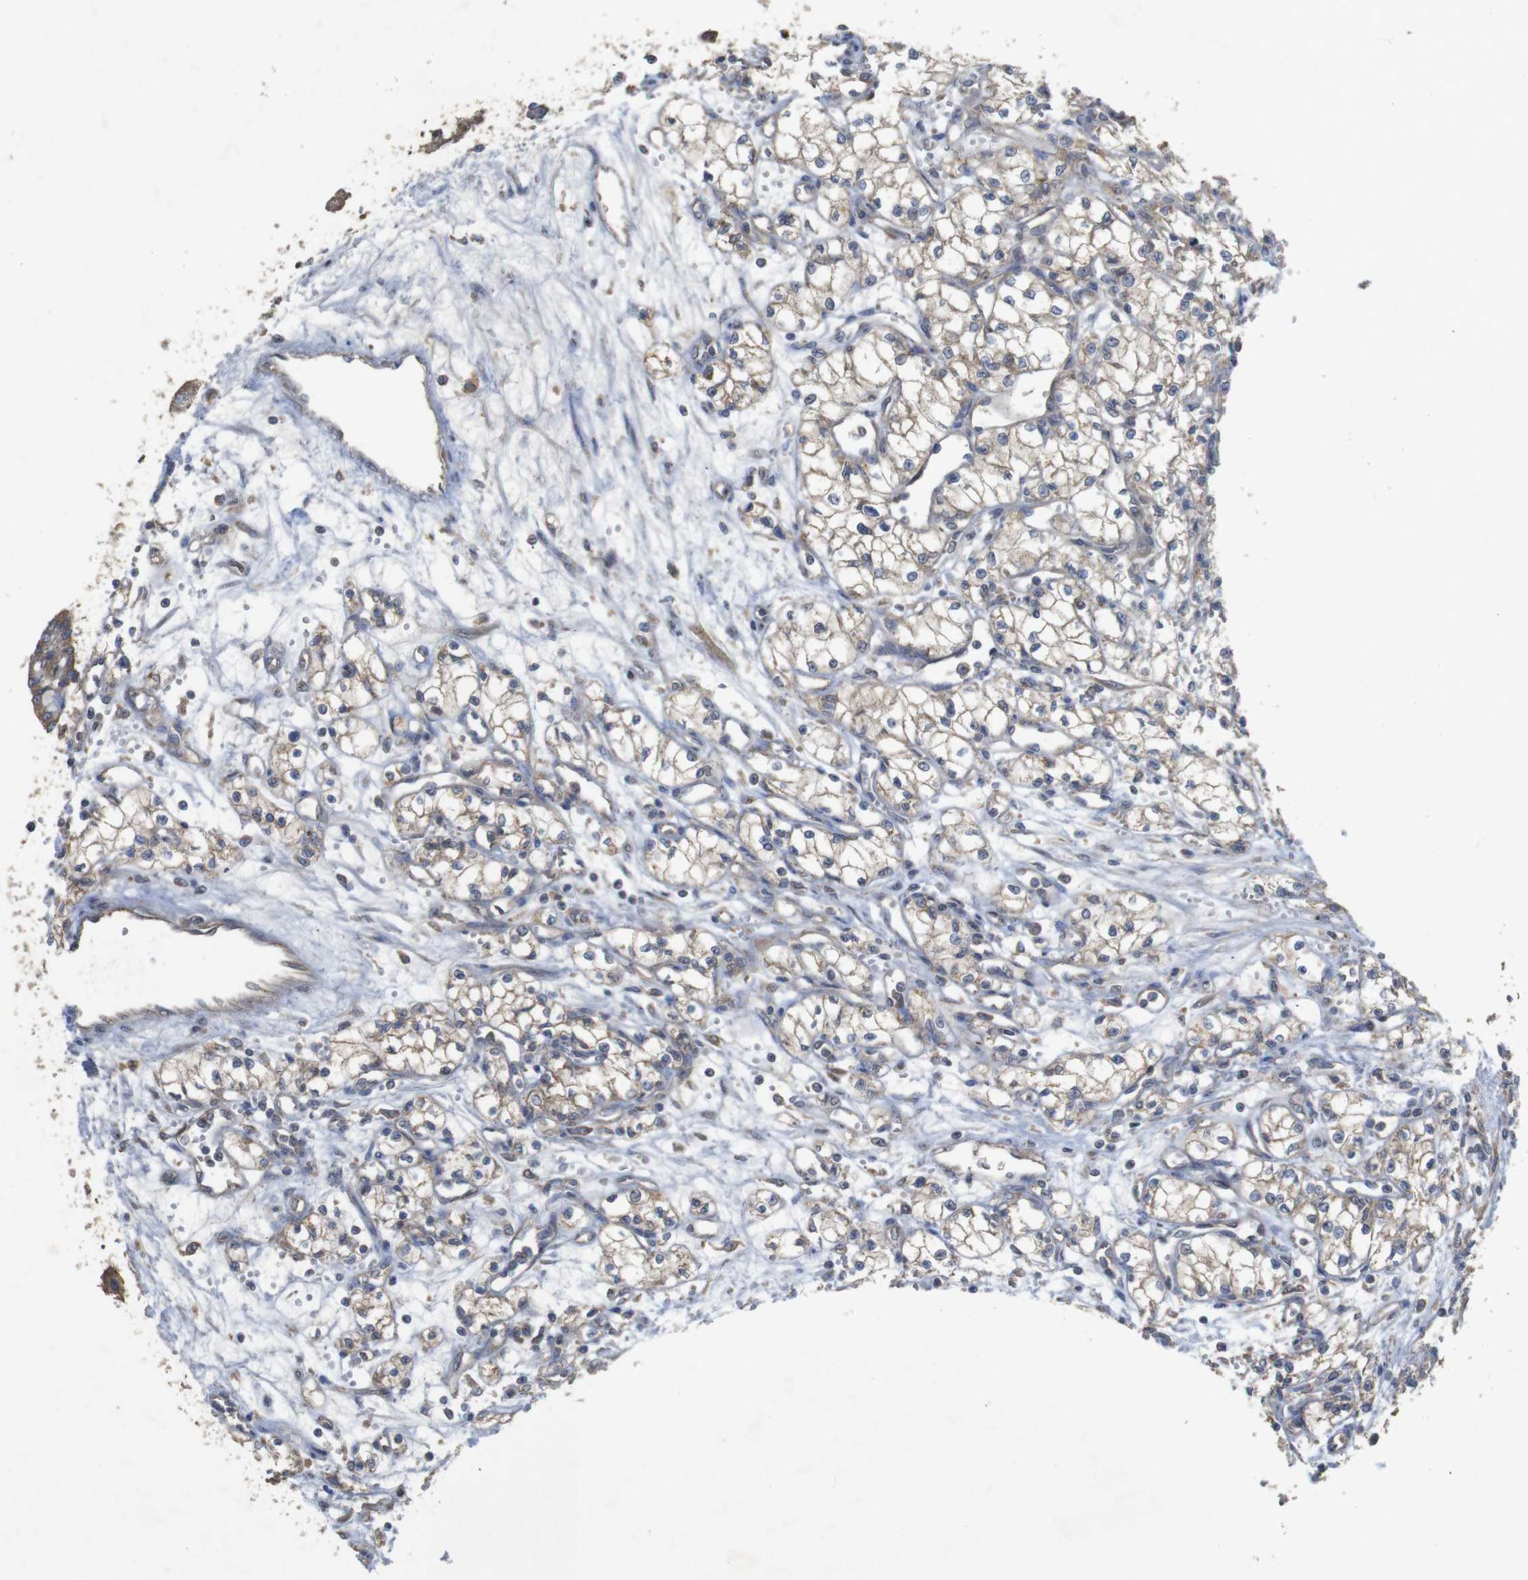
{"staining": {"intensity": "weak", "quantity": ">75%", "location": "cytoplasmic/membranous"}, "tissue": "renal cancer", "cell_type": "Tumor cells", "image_type": "cancer", "snomed": [{"axis": "morphology", "description": "Normal tissue, NOS"}, {"axis": "morphology", "description": "Adenocarcinoma, NOS"}, {"axis": "topography", "description": "Kidney"}], "caption": "Protein analysis of adenocarcinoma (renal) tissue displays weak cytoplasmic/membranous expression in approximately >75% of tumor cells. Nuclei are stained in blue.", "gene": "KCNS3", "patient": {"sex": "male", "age": 59}}